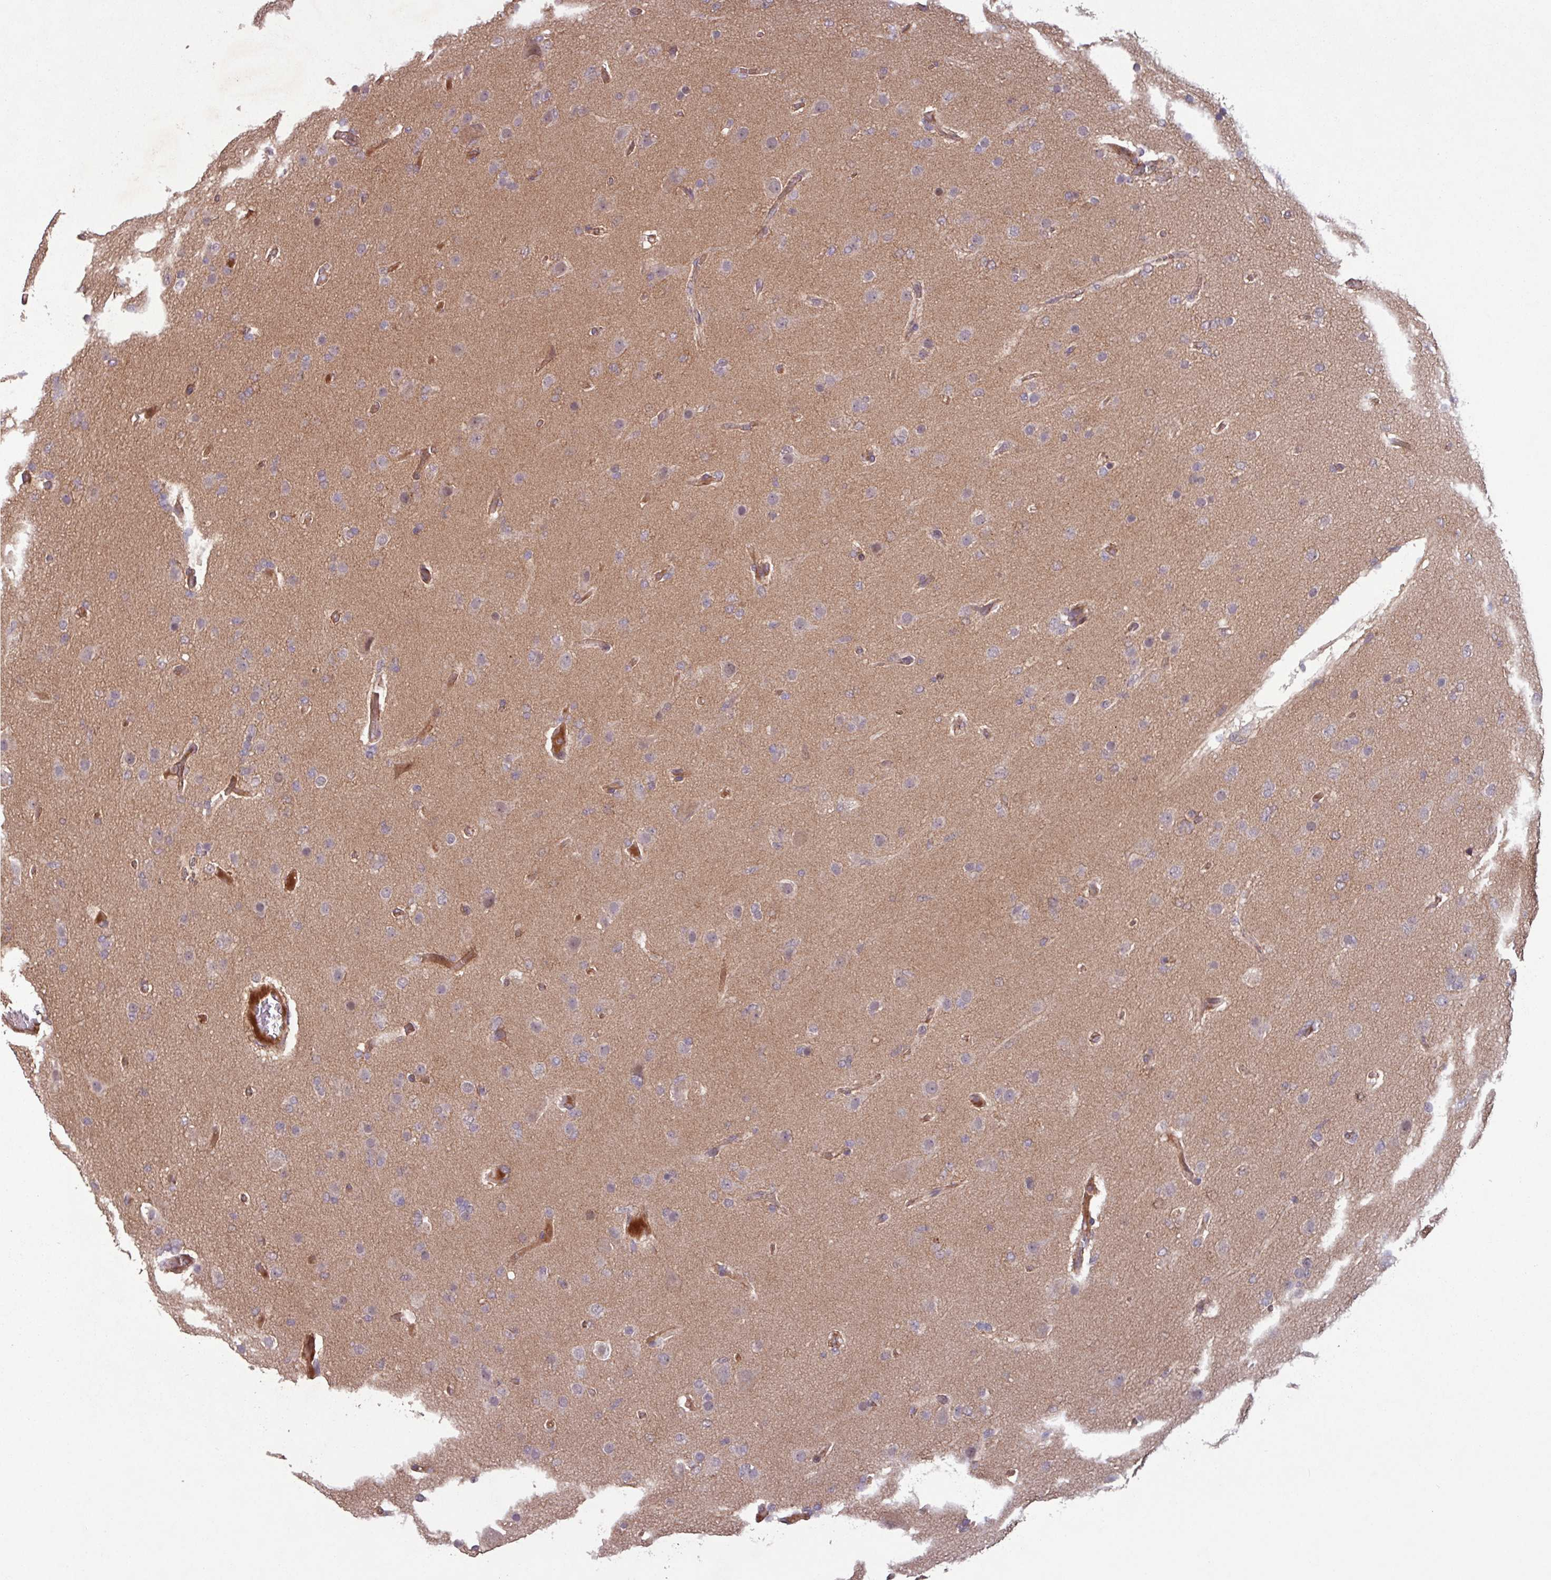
{"staining": {"intensity": "negative", "quantity": "none", "location": "none"}, "tissue": "glioma", "cell_type": "Tumor cells", "image_type": "cancer", "snomed": [{"axis": "morphology", "description": "Glioma, malignant, High grade"}, {"axis": "topography", "description": "Brain"}], "caption": "Tumor cells show no significant protein positivity in glioma.", "gene": "TMEM88", "patient": {"sex": "female", "age": 74}}